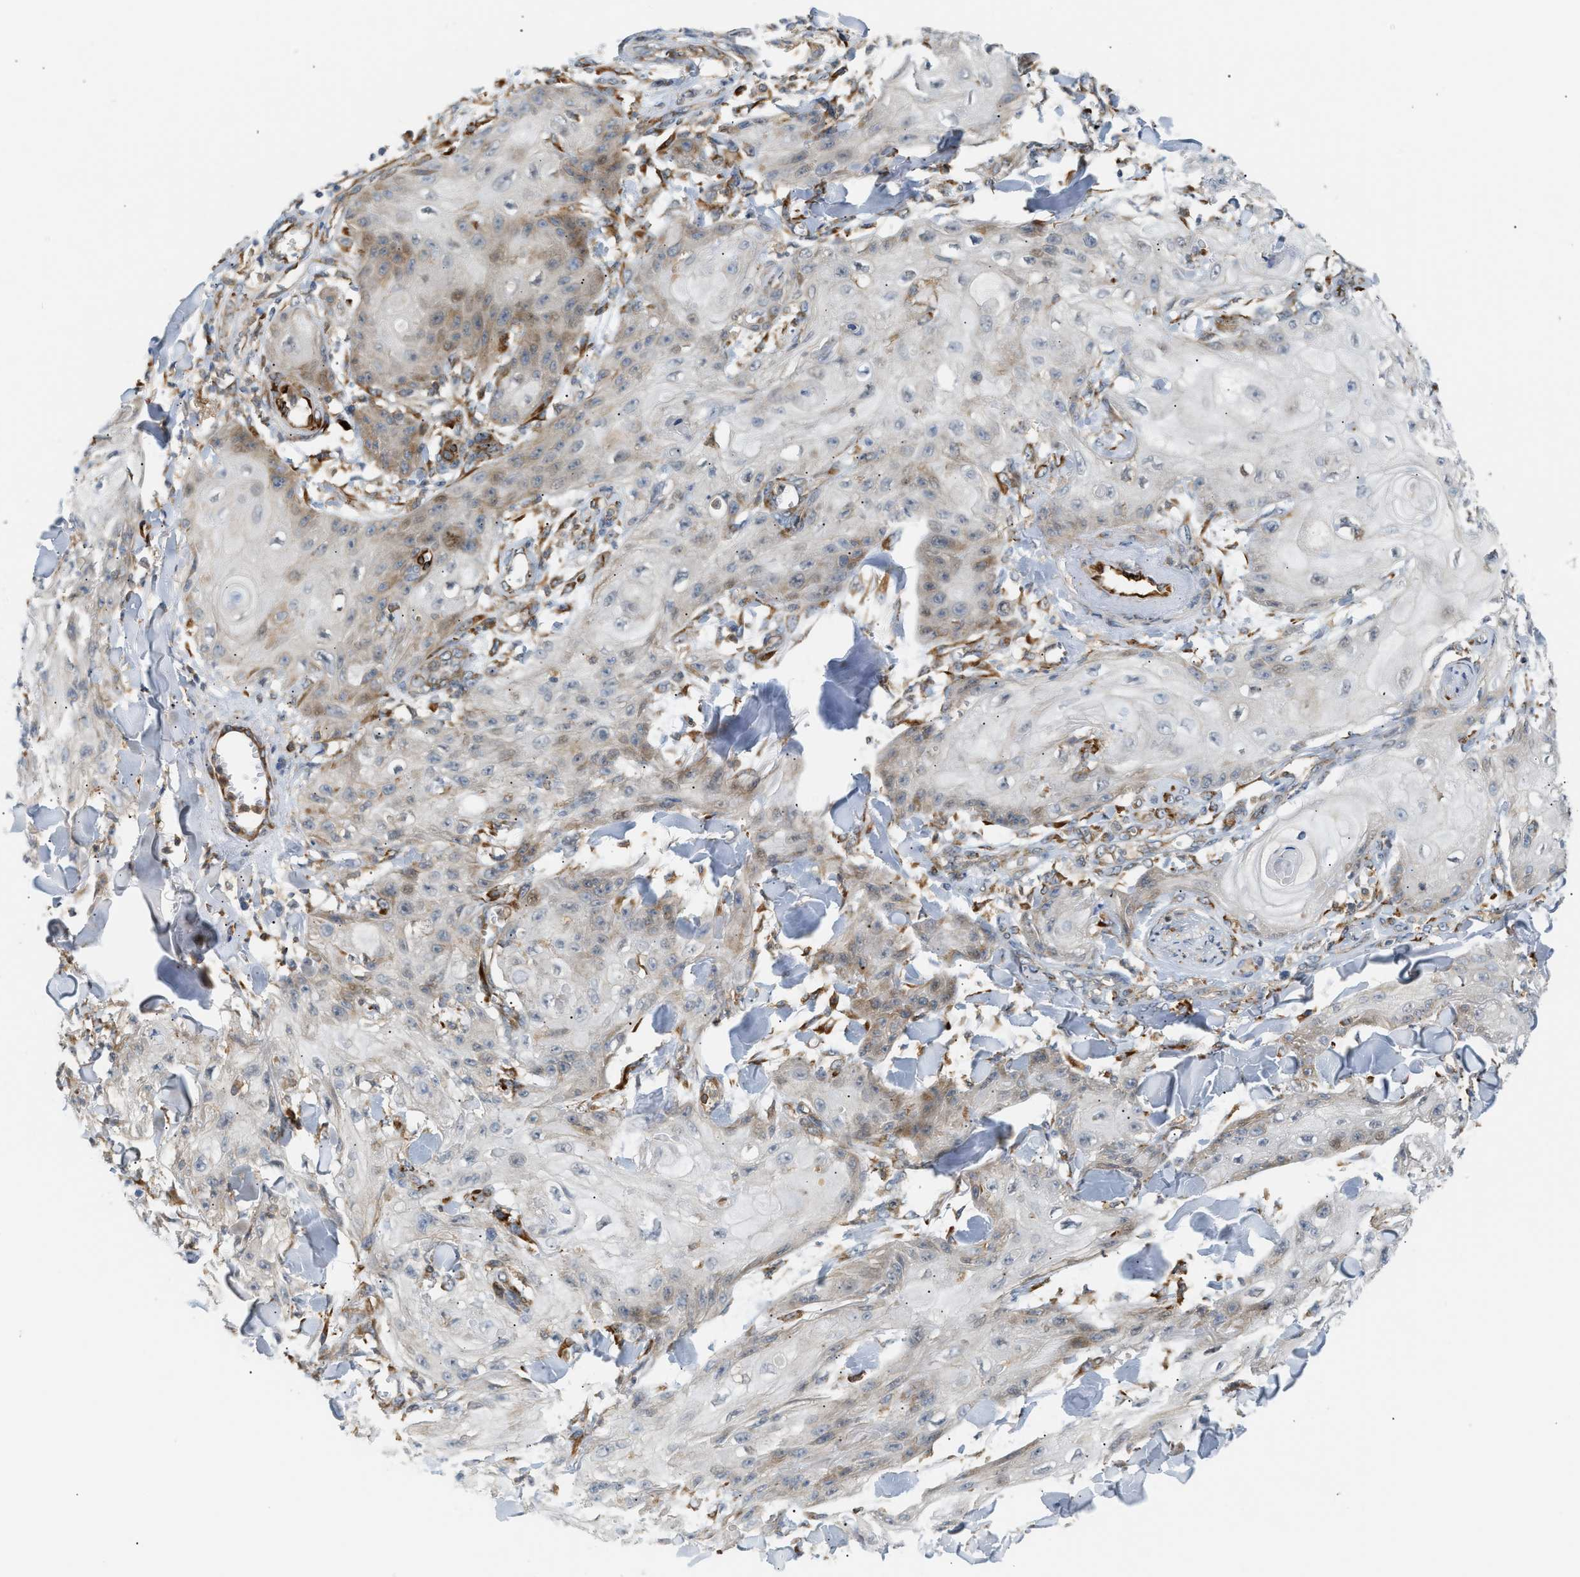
{"staining": {"intensity": "weak", "quantity": "<25%", "location": "cytoplasmic/membranous"}, "tissue": "skin cancer", "cell_type": "Tumor cells", "image_type": "cancer", "snomed": [{"axis": "morphology", "description": "Squamous cell carcinoma, NOS"}, {"axis": "topography", "description": "Skin"}], "caption": "Tumor cells are negative for protein expression in human skin cancer. (DAB IHC visualized using brightfield microscopy, high magnification).", "gene": "PLCG2", "patient": {"sex": "male", "age": 74}}